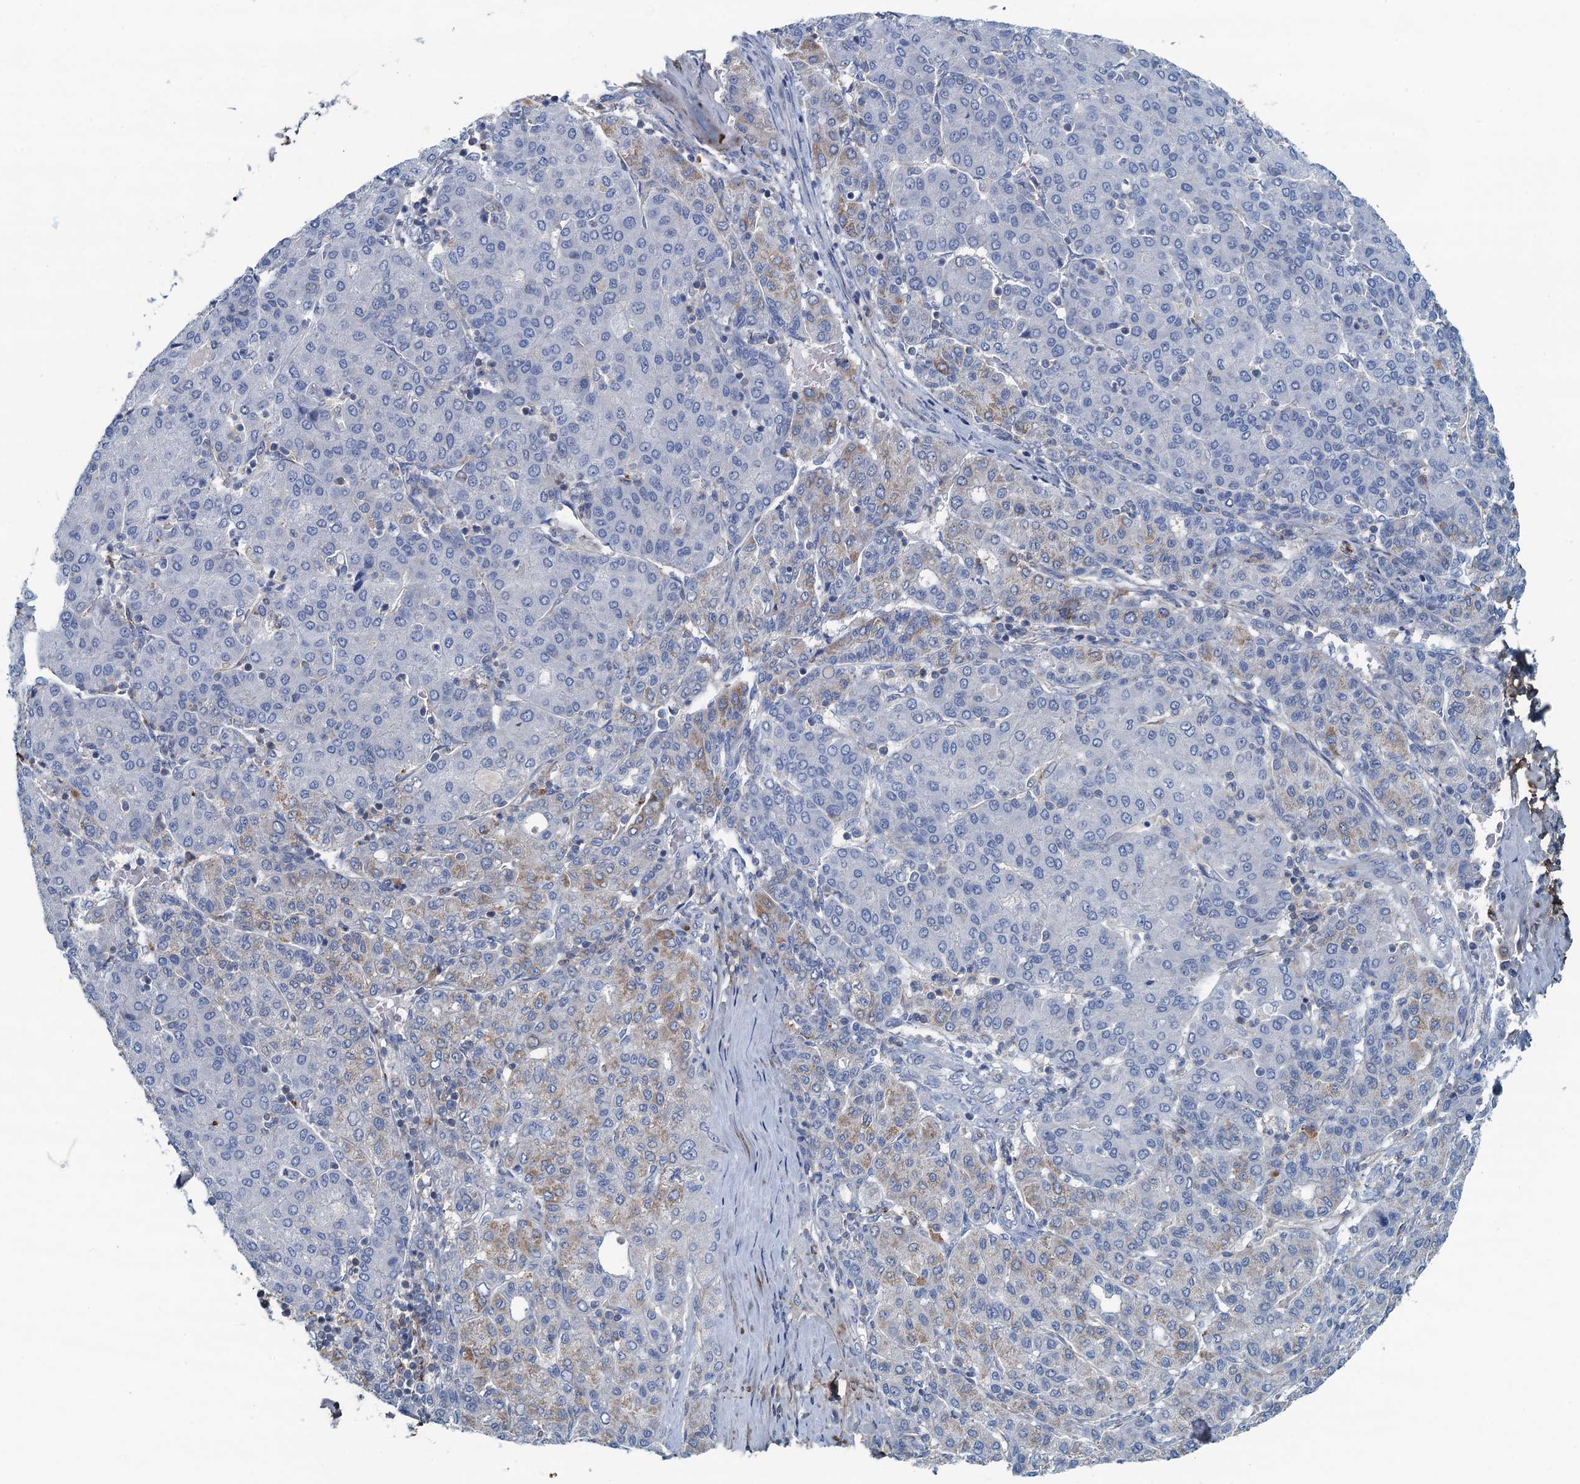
{"staining": {"intensity": "negative", "quantity": "none", "location": "none"}, "tissue": "liver cancer", "cell_type": "Tumor cells", "image_type": "cancer", "snomed": [{"axis": "morphology", "description": "Carcinoma, Hepatocellular, NOS"}, {"axis": "topography", "description": "Liver"}], "caption": "Immunohistochemical staining of human liver cancer (hepatocellular carcinoma) displays no significant staining in tumor cells.", "gene": "THAP10", "patient": {"sex": "male", "age": 65}}